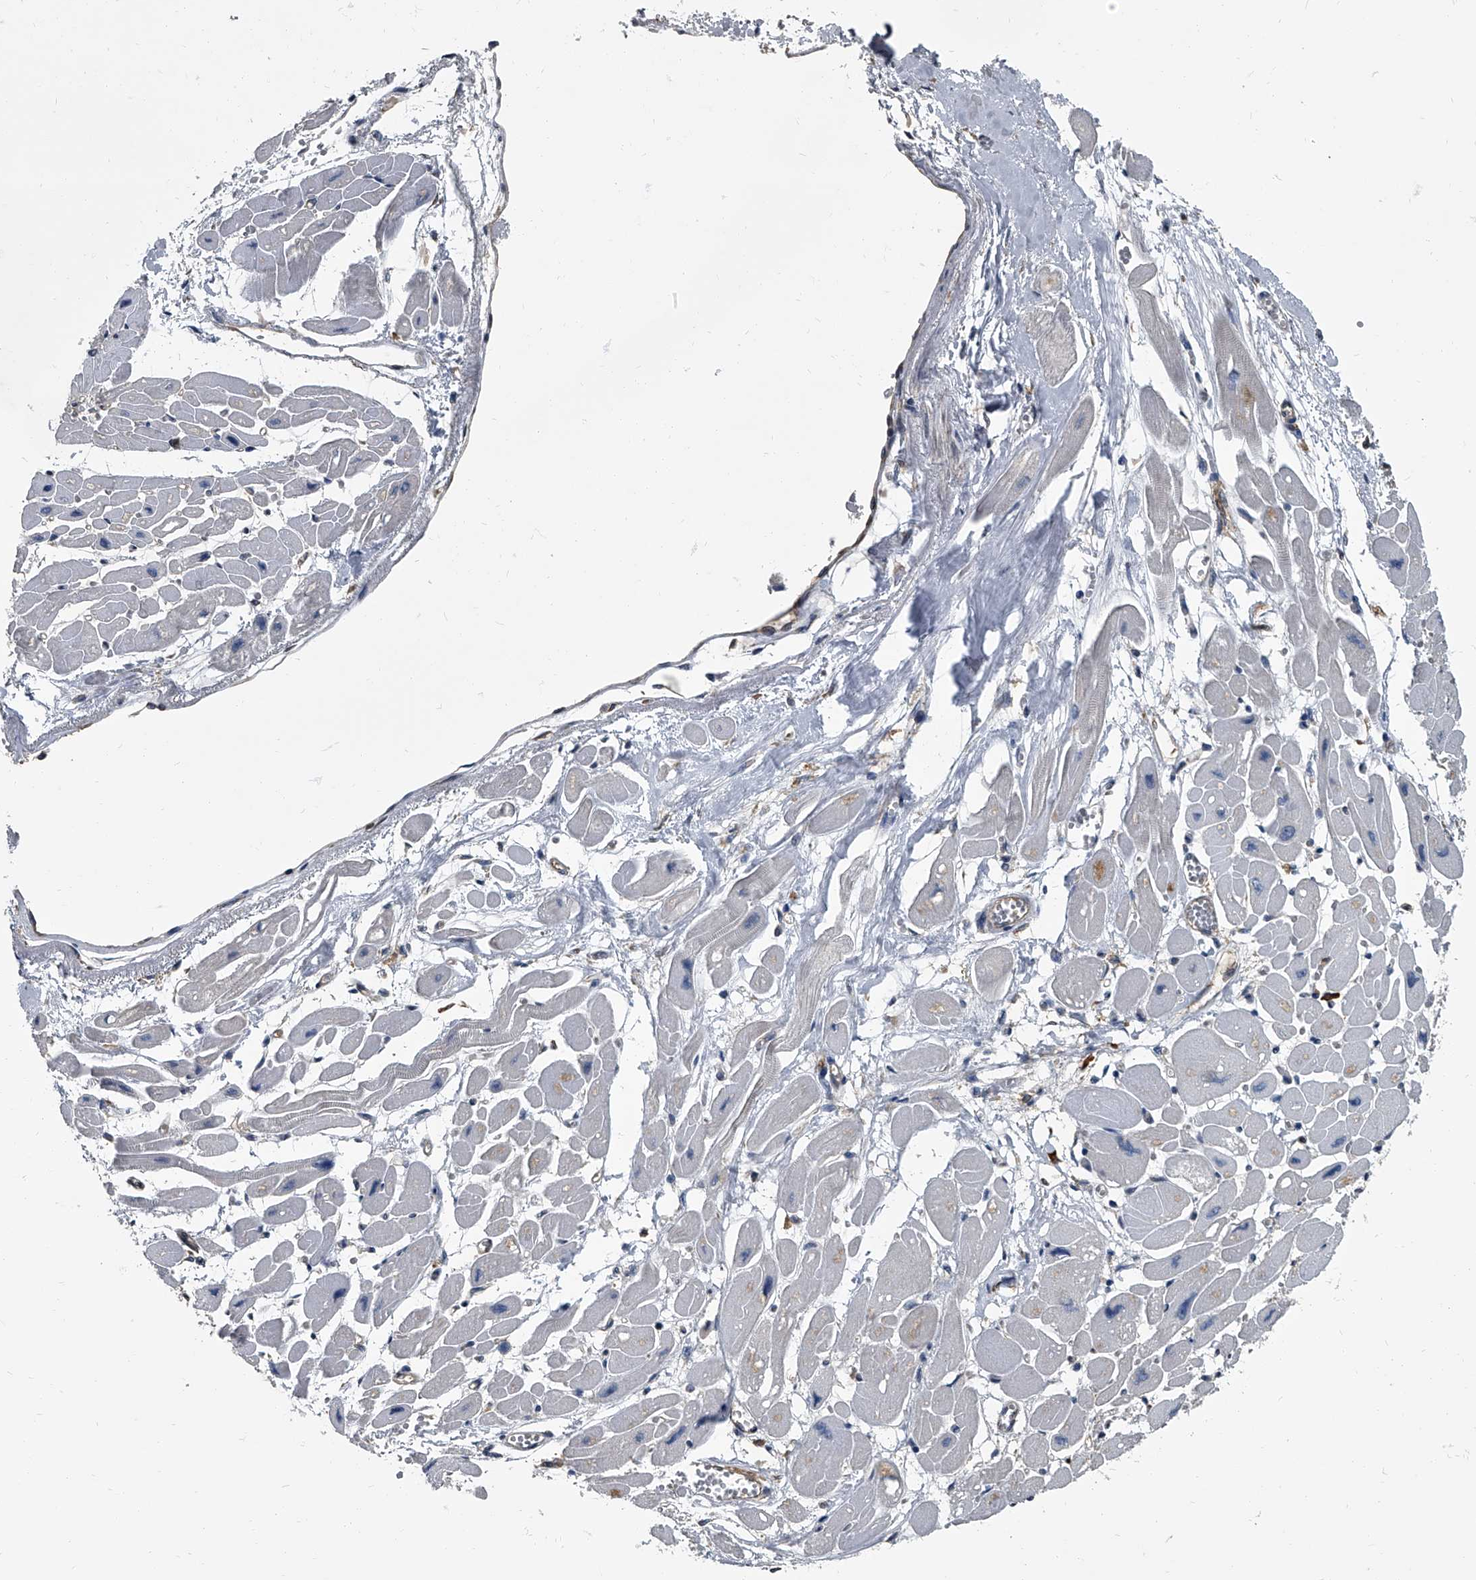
{"staining": {"intensity": "negative", "quantity": "none", "location": "none"}, "tissue": "heart muscle", "cell_type": "Cardiomyocytes", "image_type": "normal", "snomed": [{"axis": "morphology", "description": "Normal tissue, NOS"}, {"axis": "topography", "description": "Heart"}], "caption": "A micrograph of human heart muscle is negative for staining in cardiomyocytes. (DAB (3,3'-diaminobenzidine) IHC with hematoxylin counter stain).", "gene": "CDV3", "patient": {"sex": "female", "age": 54}}